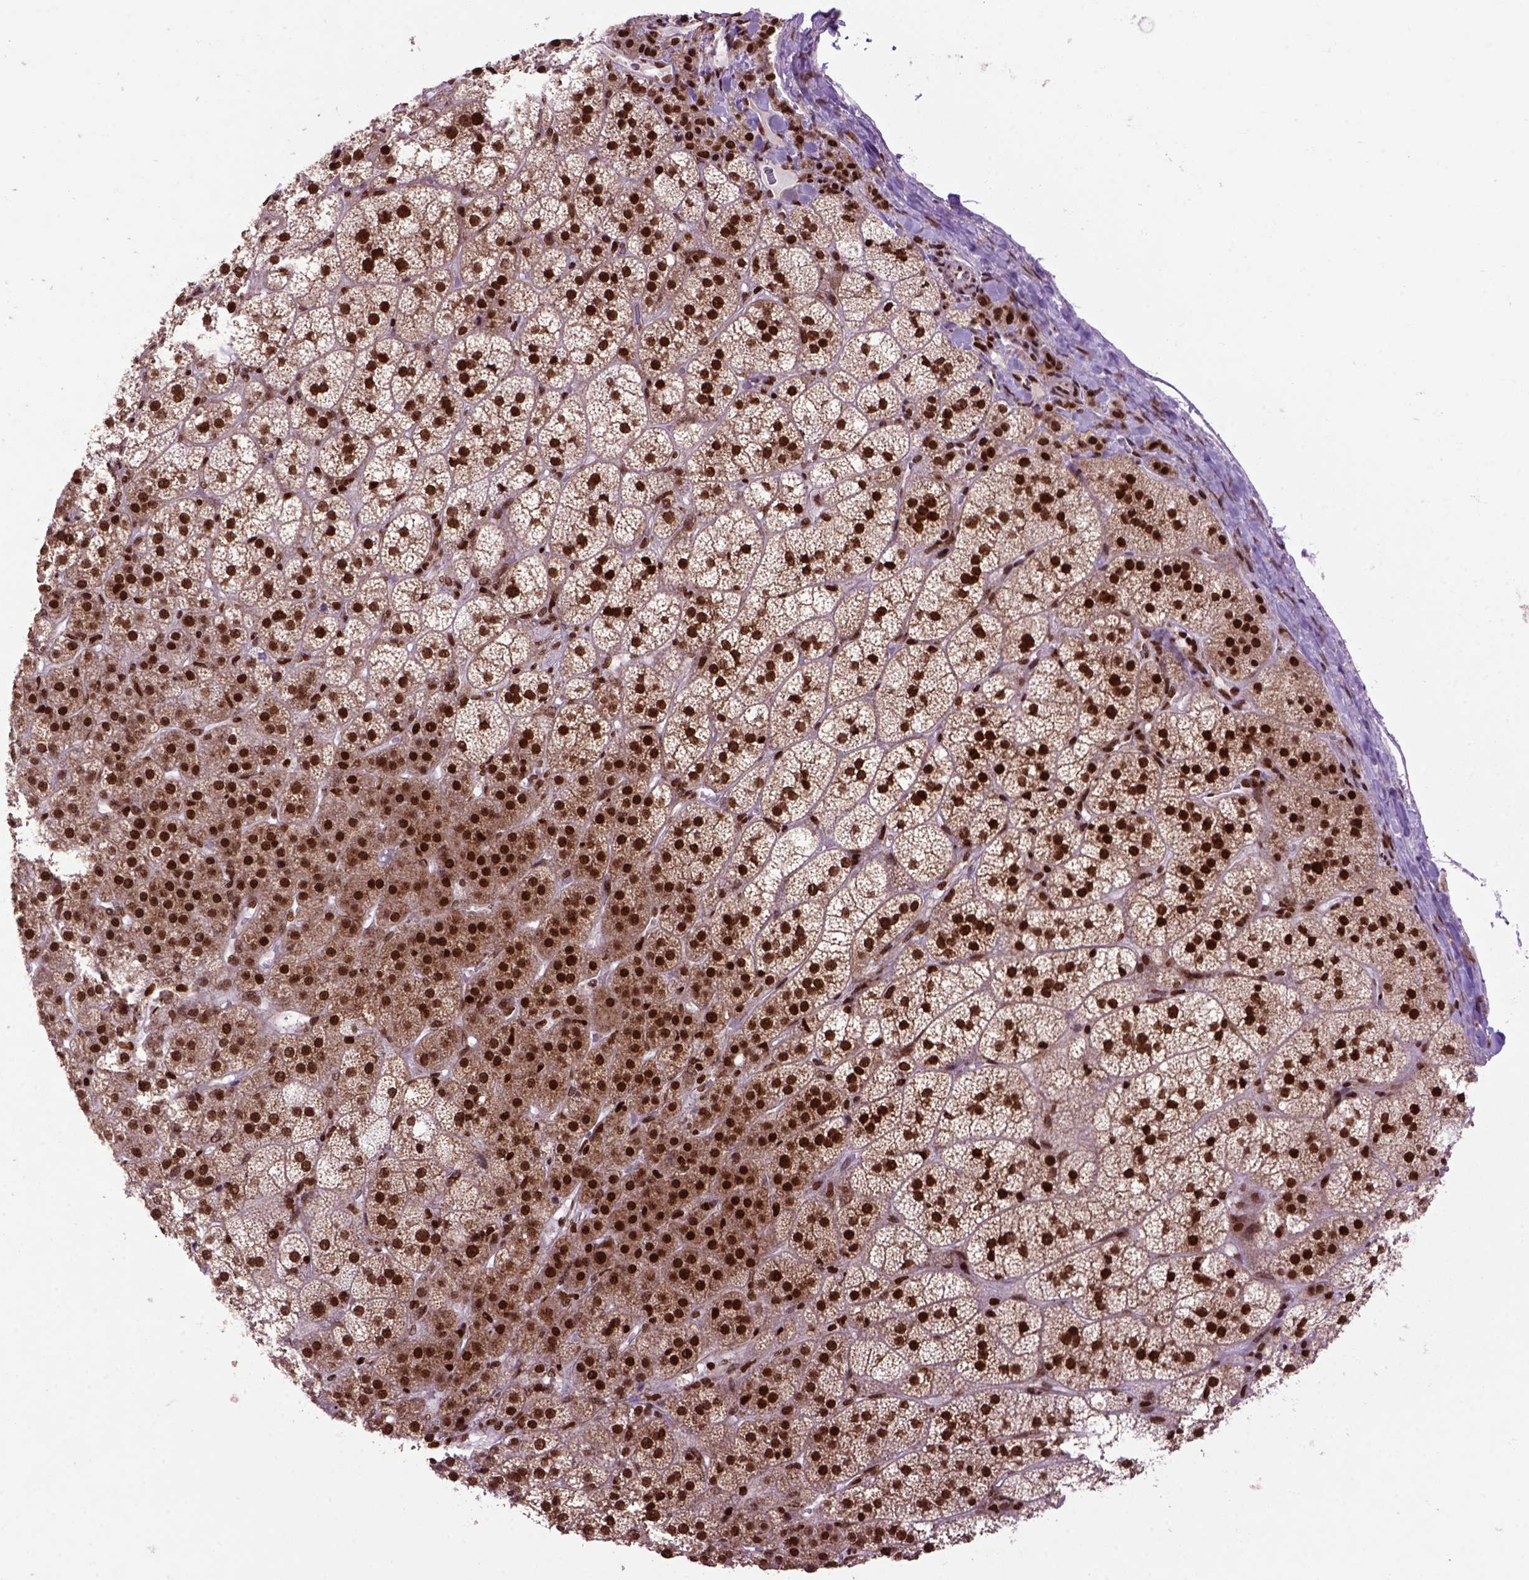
{"staining": {"intensity": "strong", "quantity": ">75%", "location": "nuclear"}, "tissue": "adrenal gland", "cell_type": "Glandular cells", "image_type": "normal", "snomed": [{"axis": "morphology", "description": "Normal tissue, NOS"}, {"axis": "topography", "description": "Adrenal gland"}], "caption": "Protein analysis of normal adrenal gland demonstrates strong nuclear staining in approximately >75% of glandular cells.", "gene": "CELF1", "patient": {"sex": "female", "age": 60}}